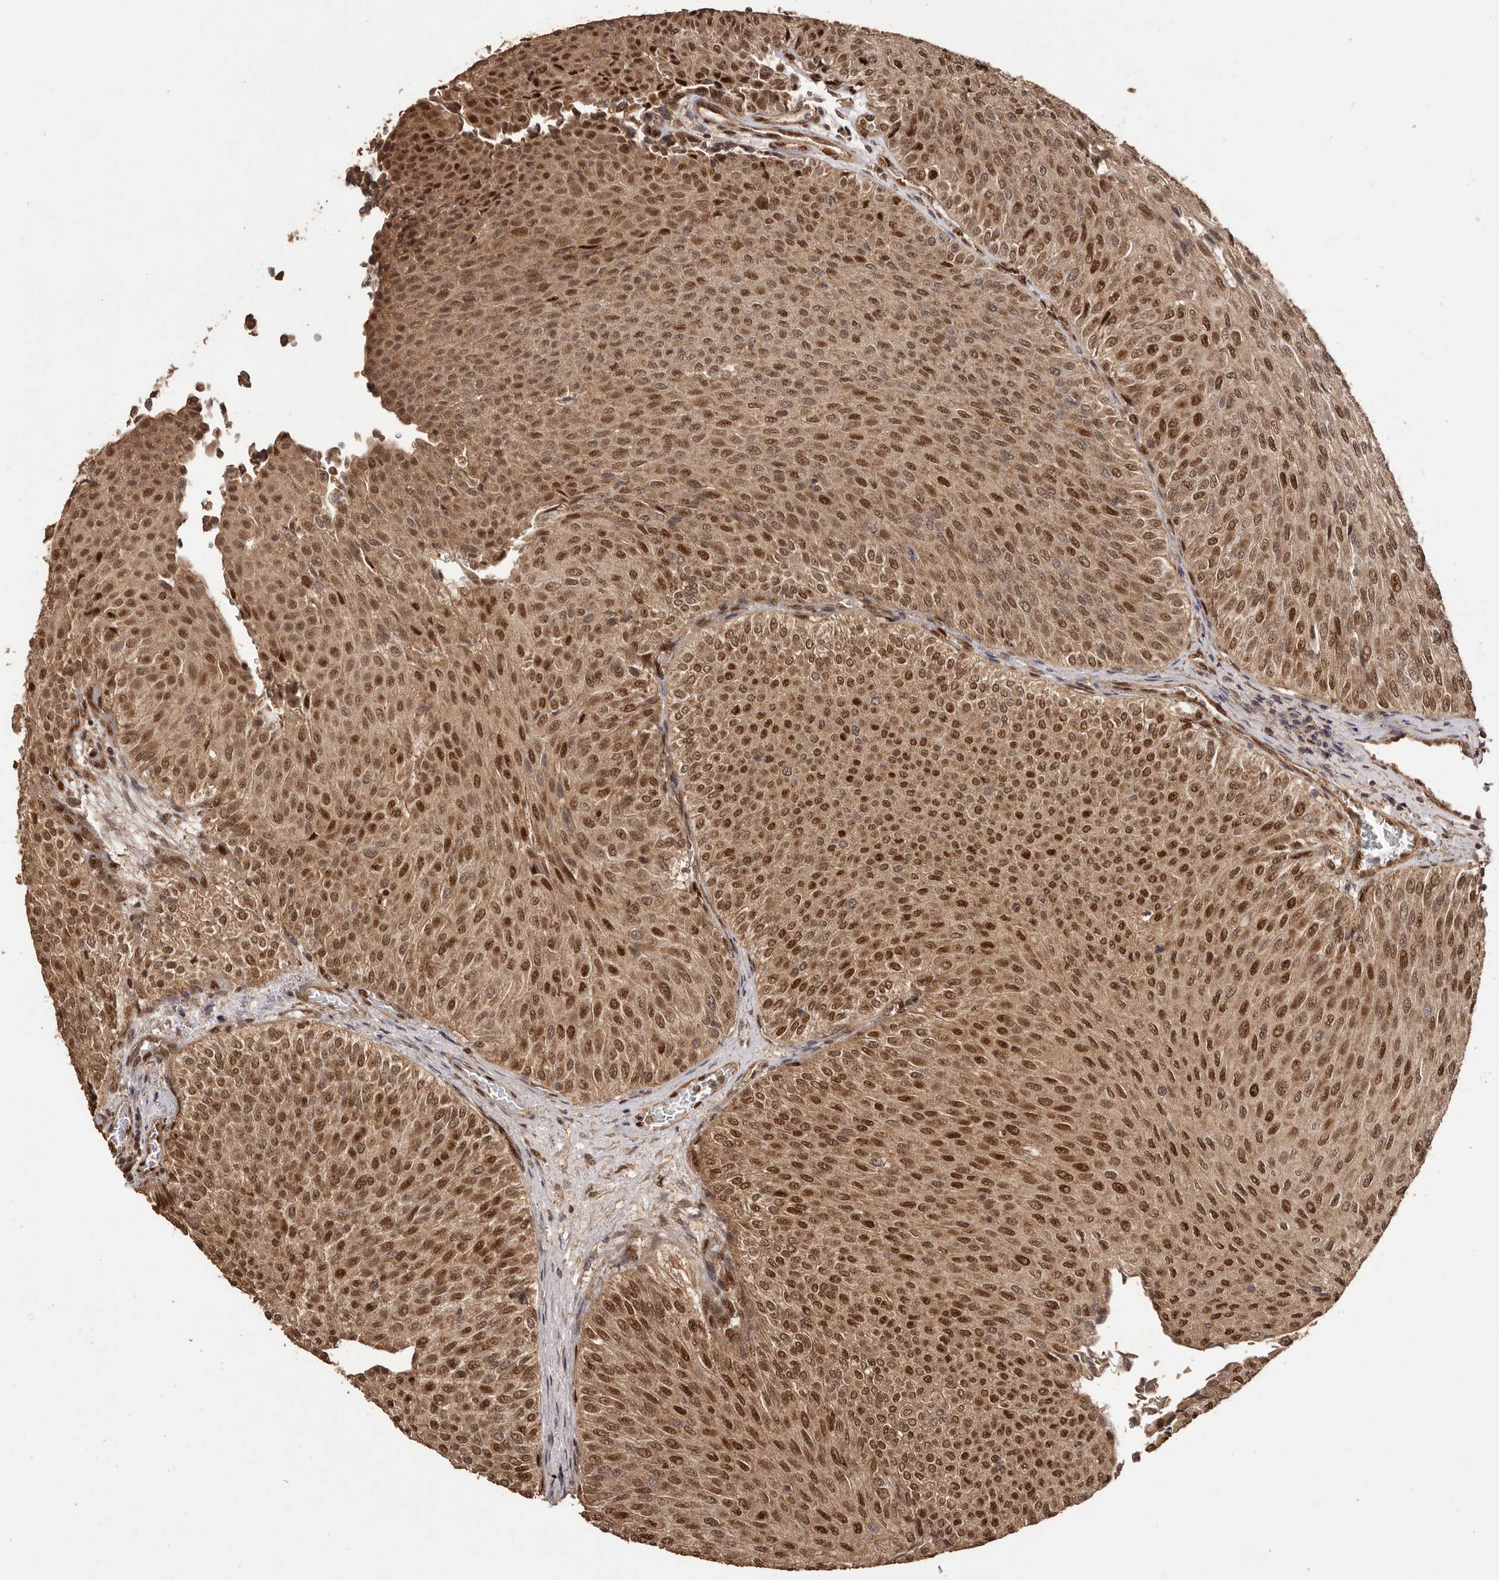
{"staining": {"intensity": "moderate", "quantity": ">75%", "location": "cytoplasmic/membranous,nuclear"}, "tissue": "urothelial cancer", "cell_type": "Tumor cells", "image_type": "cancer", "snomed": [{"axis": "morphology", "description": "Urothelial carcinoma, Low grade"}, {"axis": "topography", "description": "Urinary bladder"}], "caption": "Protein analysis of low-grade urothelial carcinoma tissue shows moderate cytoplasmic/membranous and nuclear staining in about >75% of tumor cells.", "gene": "UBR2", "patient": {"sex": "male", "age": 78}}